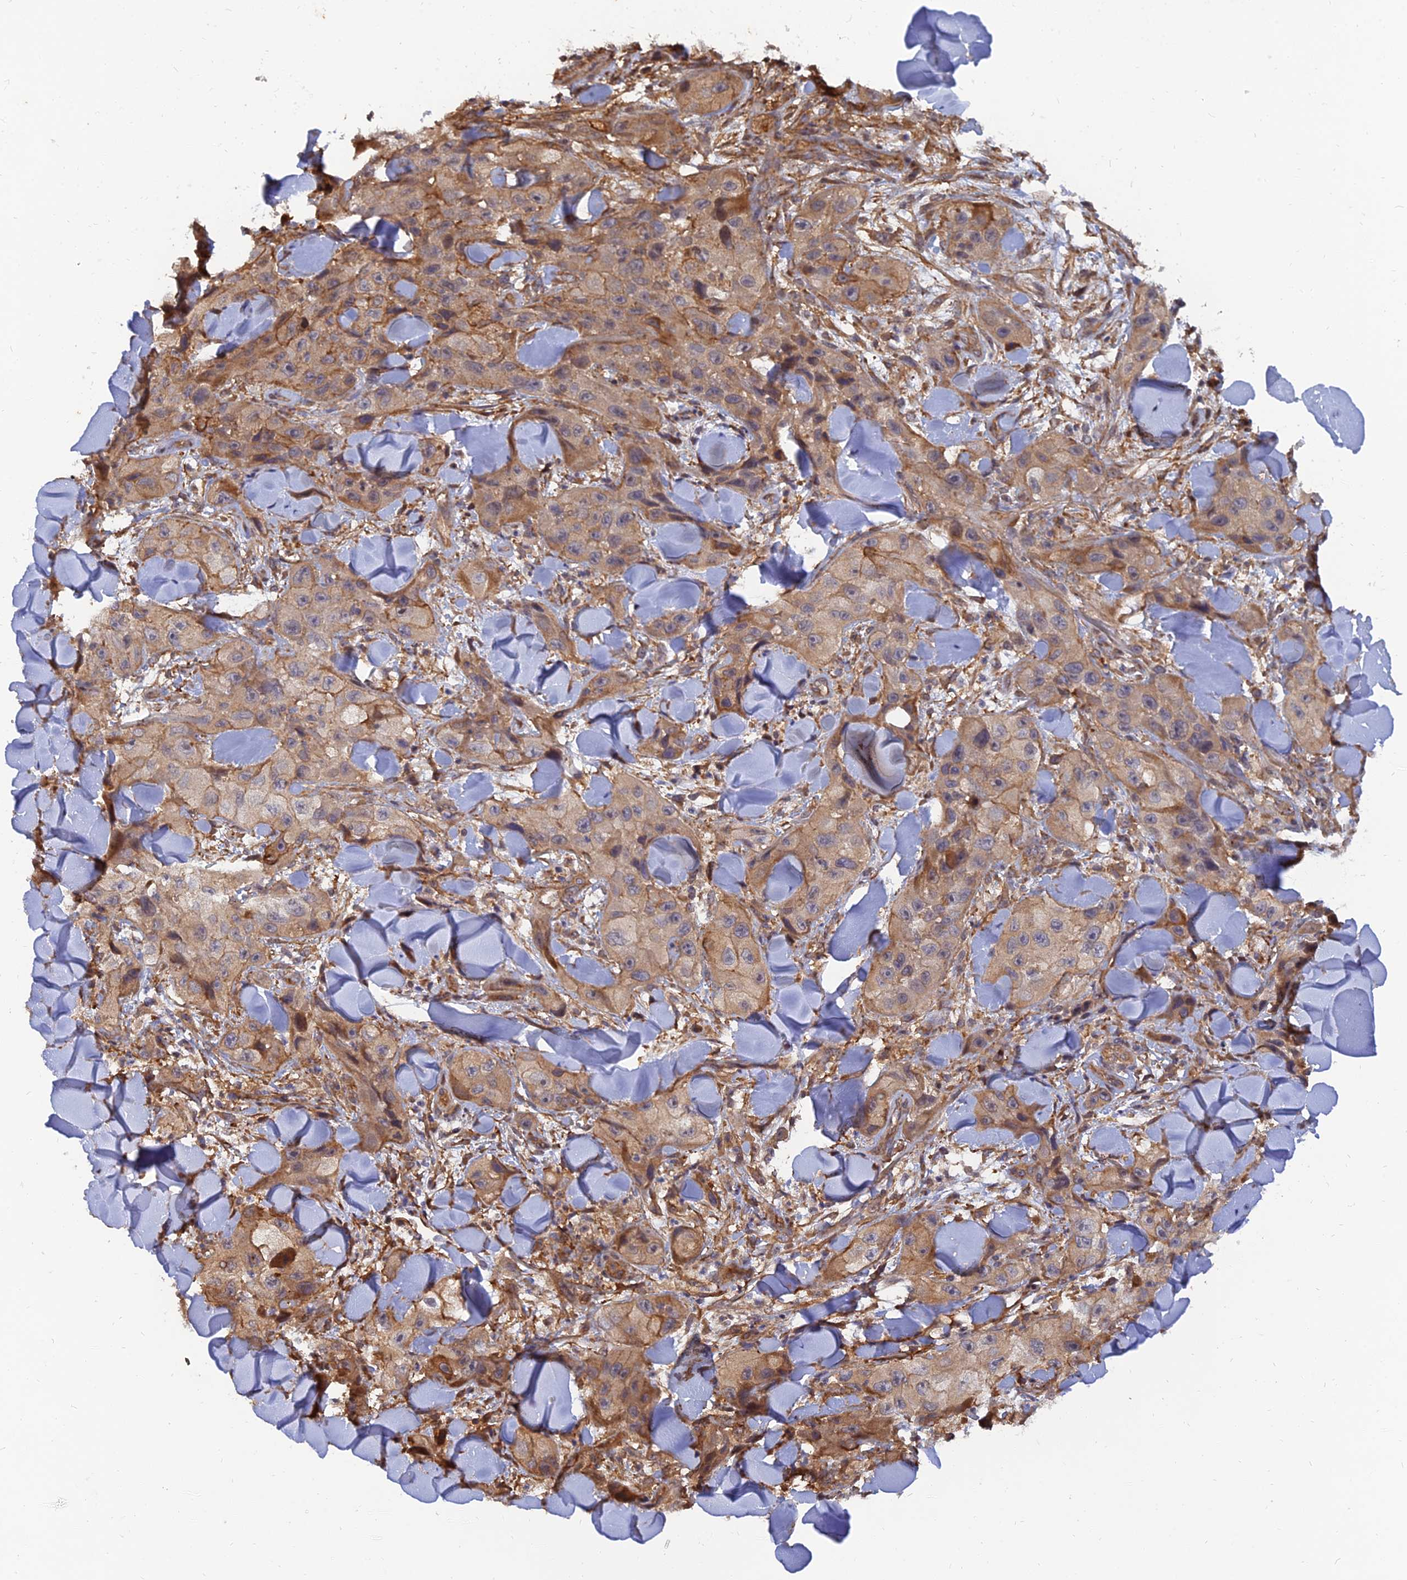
{"staining": {"intensity": "weak", "quantity": ">75%", "location": "cytoplasmic/membranous"}, "tissue": "skin cancer", "cell_type": "Tumor cells", "image_type": "cancer", "snomed": [{"axis": "morphology", "description": "Squamous cell carcinoma, NOS"}, {"axis": "topography", "description": "Skin"}, {"axis": "topography", "description": "Subcutis"}], "caption": "Immunohistochemistry histopathology image of human squamous cell carcinoma (skin) stained for a protein (brown), which reveals low levels of weak cytoplasmic/membranous expression in about >75% of tumor cells.", "gene": "WDR41", "patient": {"sex": "male", "age": 73}}